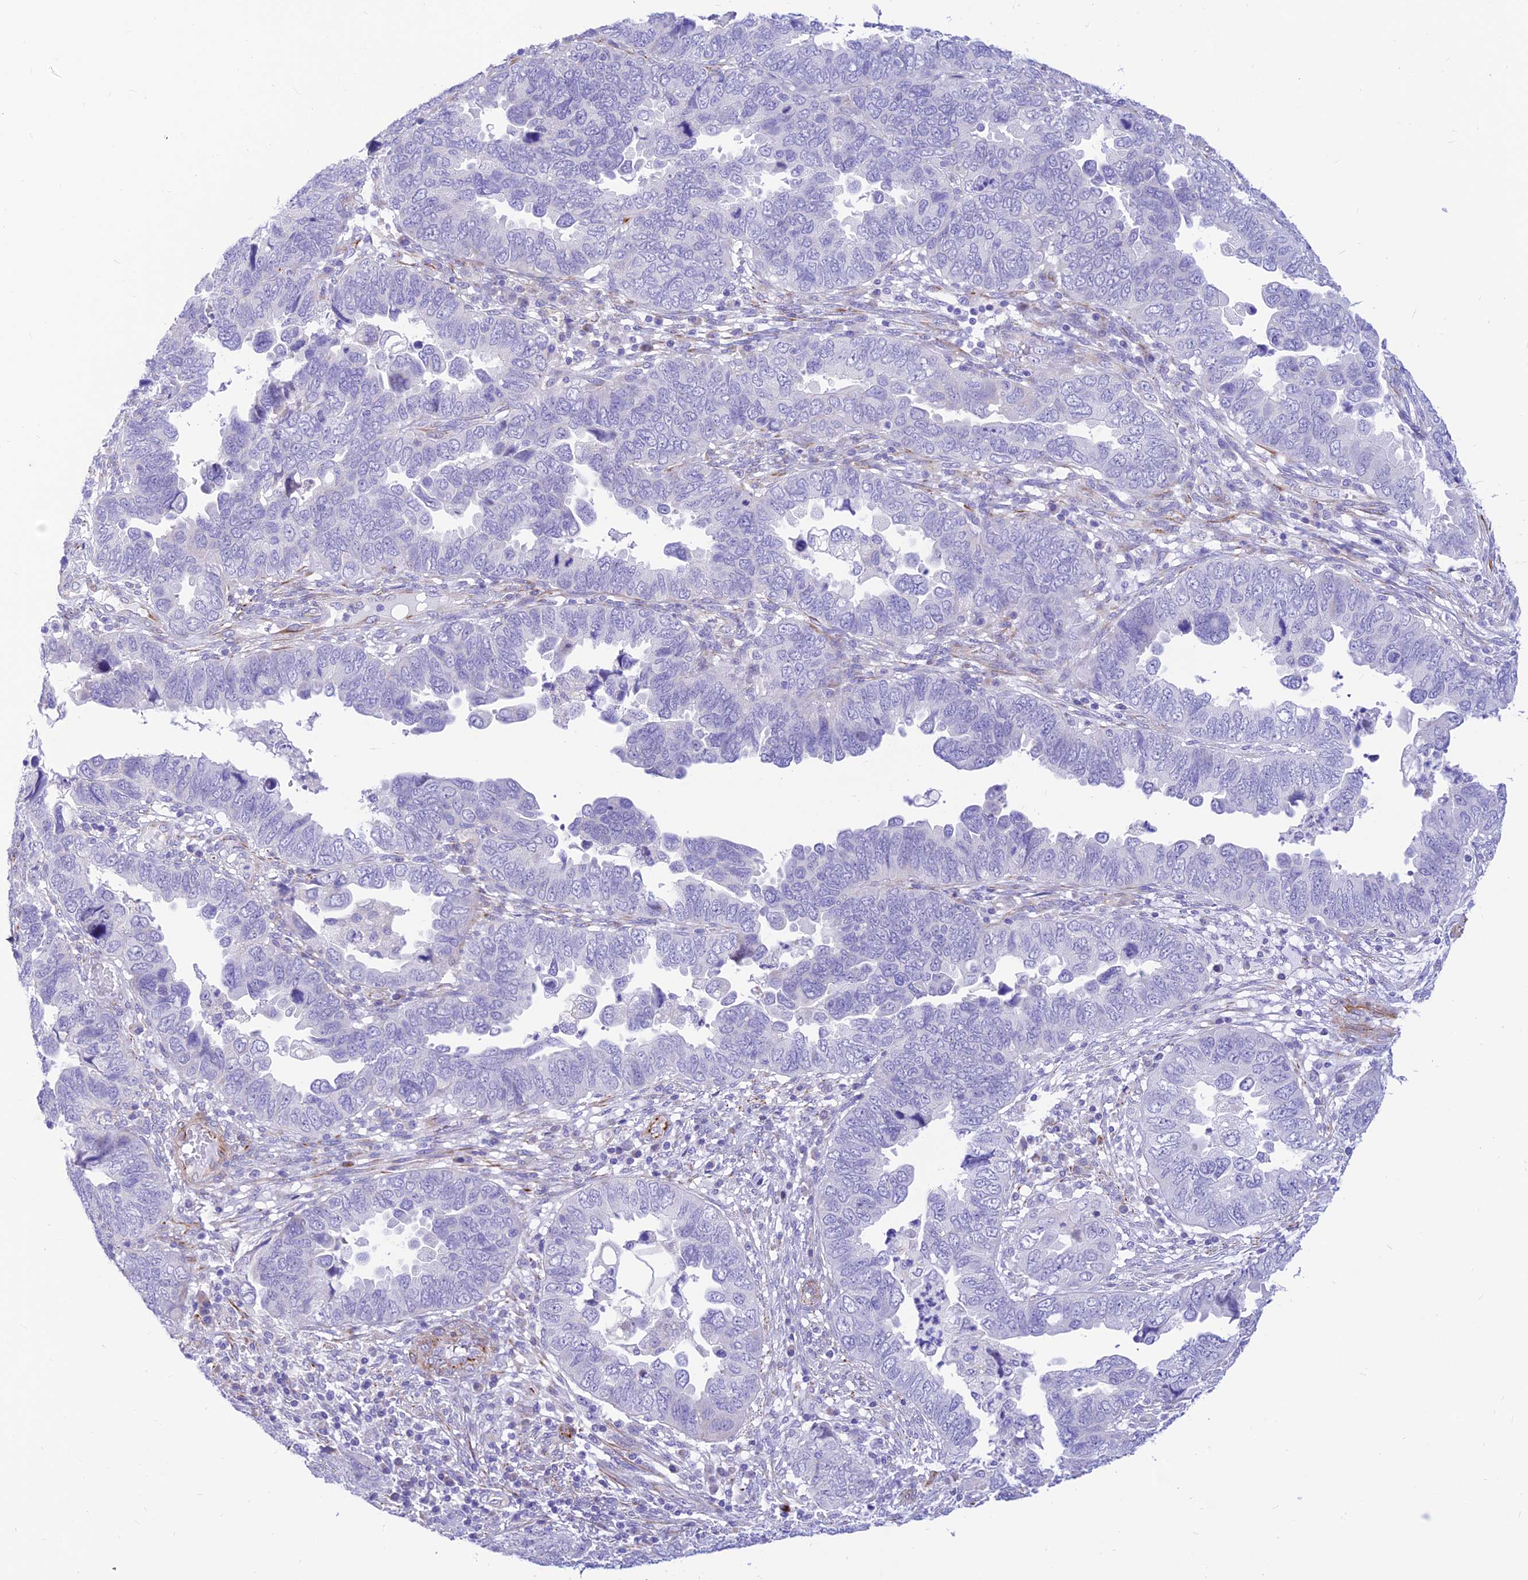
{"staining": {"intensity": "negative", "quantity": "none", "location": "none"}, "tissue": "endometrial cancer", "cell_type": "Tumor cells", "image_type": "cancer", "snomed": [{"axis": "morphology", "description": "Adenocarcinoma, NOS"}, {"axis": "topography", "description": "Endometrium"}], "caption": "Immunohistochemistry (IHC) of human endometrial cancer (adenocarcinoma) demonstrates no staining in tumor cells. Brightfield microscopy of immunohistochemistry stained with DAB (brown) and hematoxylin (blue), captured at high magnification.", "gene": "FAM186B", "patient": {"sex": "female", "age": 79}}